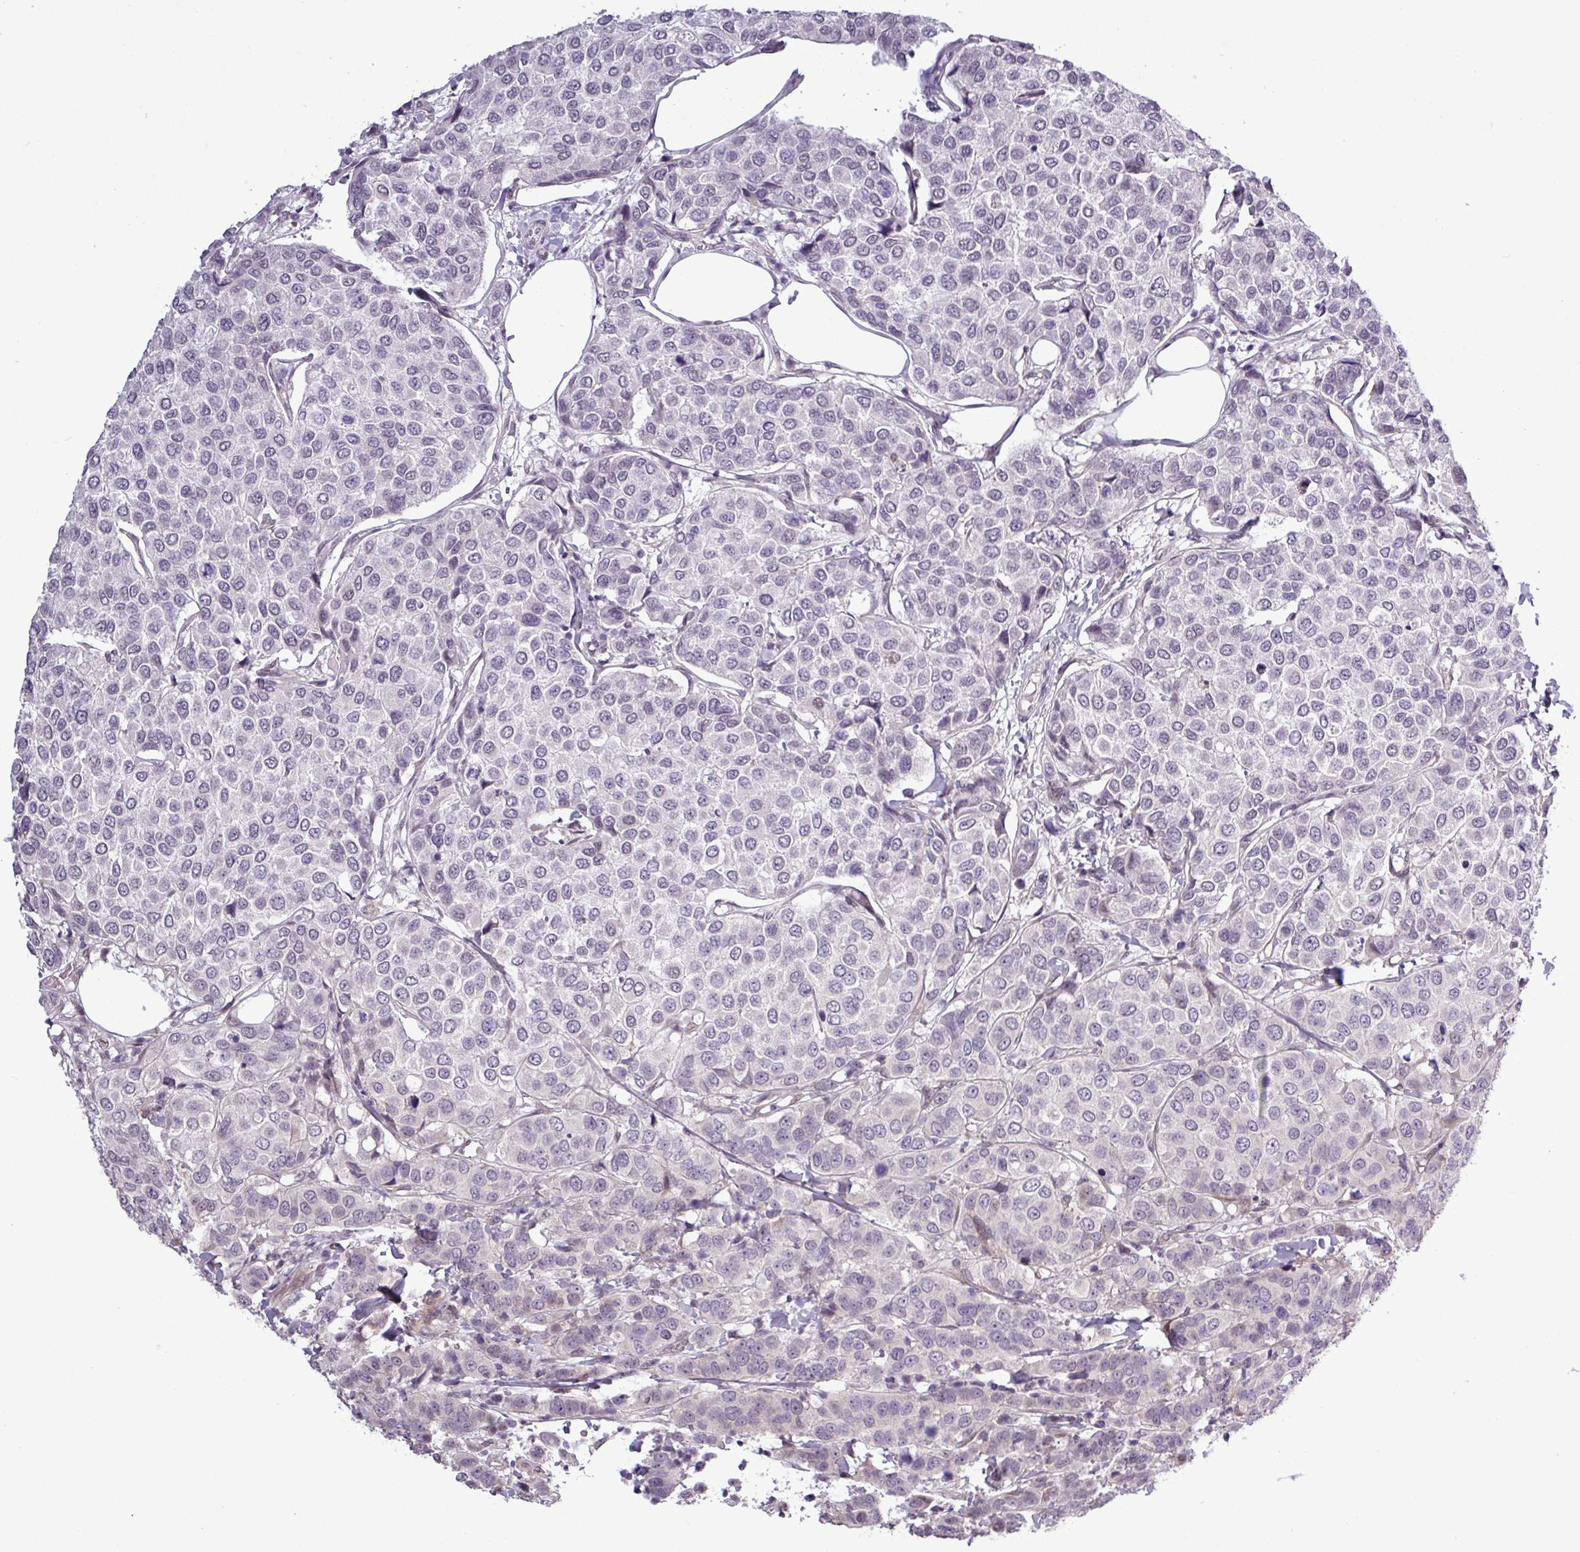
{"staining": {"intensity": "negative", "quantity": "none", "location": "none"}, "tissue": "breast cancer", "cell_type": "Tumor cells", "image_type": "cancer", "snomed": [{"axis": "morphology", "description": "Duct carcinoma"}, {"axis": "topography", "description": "Breast"}], "caption": "Immunohistochemistry (IHC) of breast cancer (invasive ductal carcinoma) shows no expression in tumor cells.", "gene": "GPT2", "patient": {"sex": "female", "age": 55}}